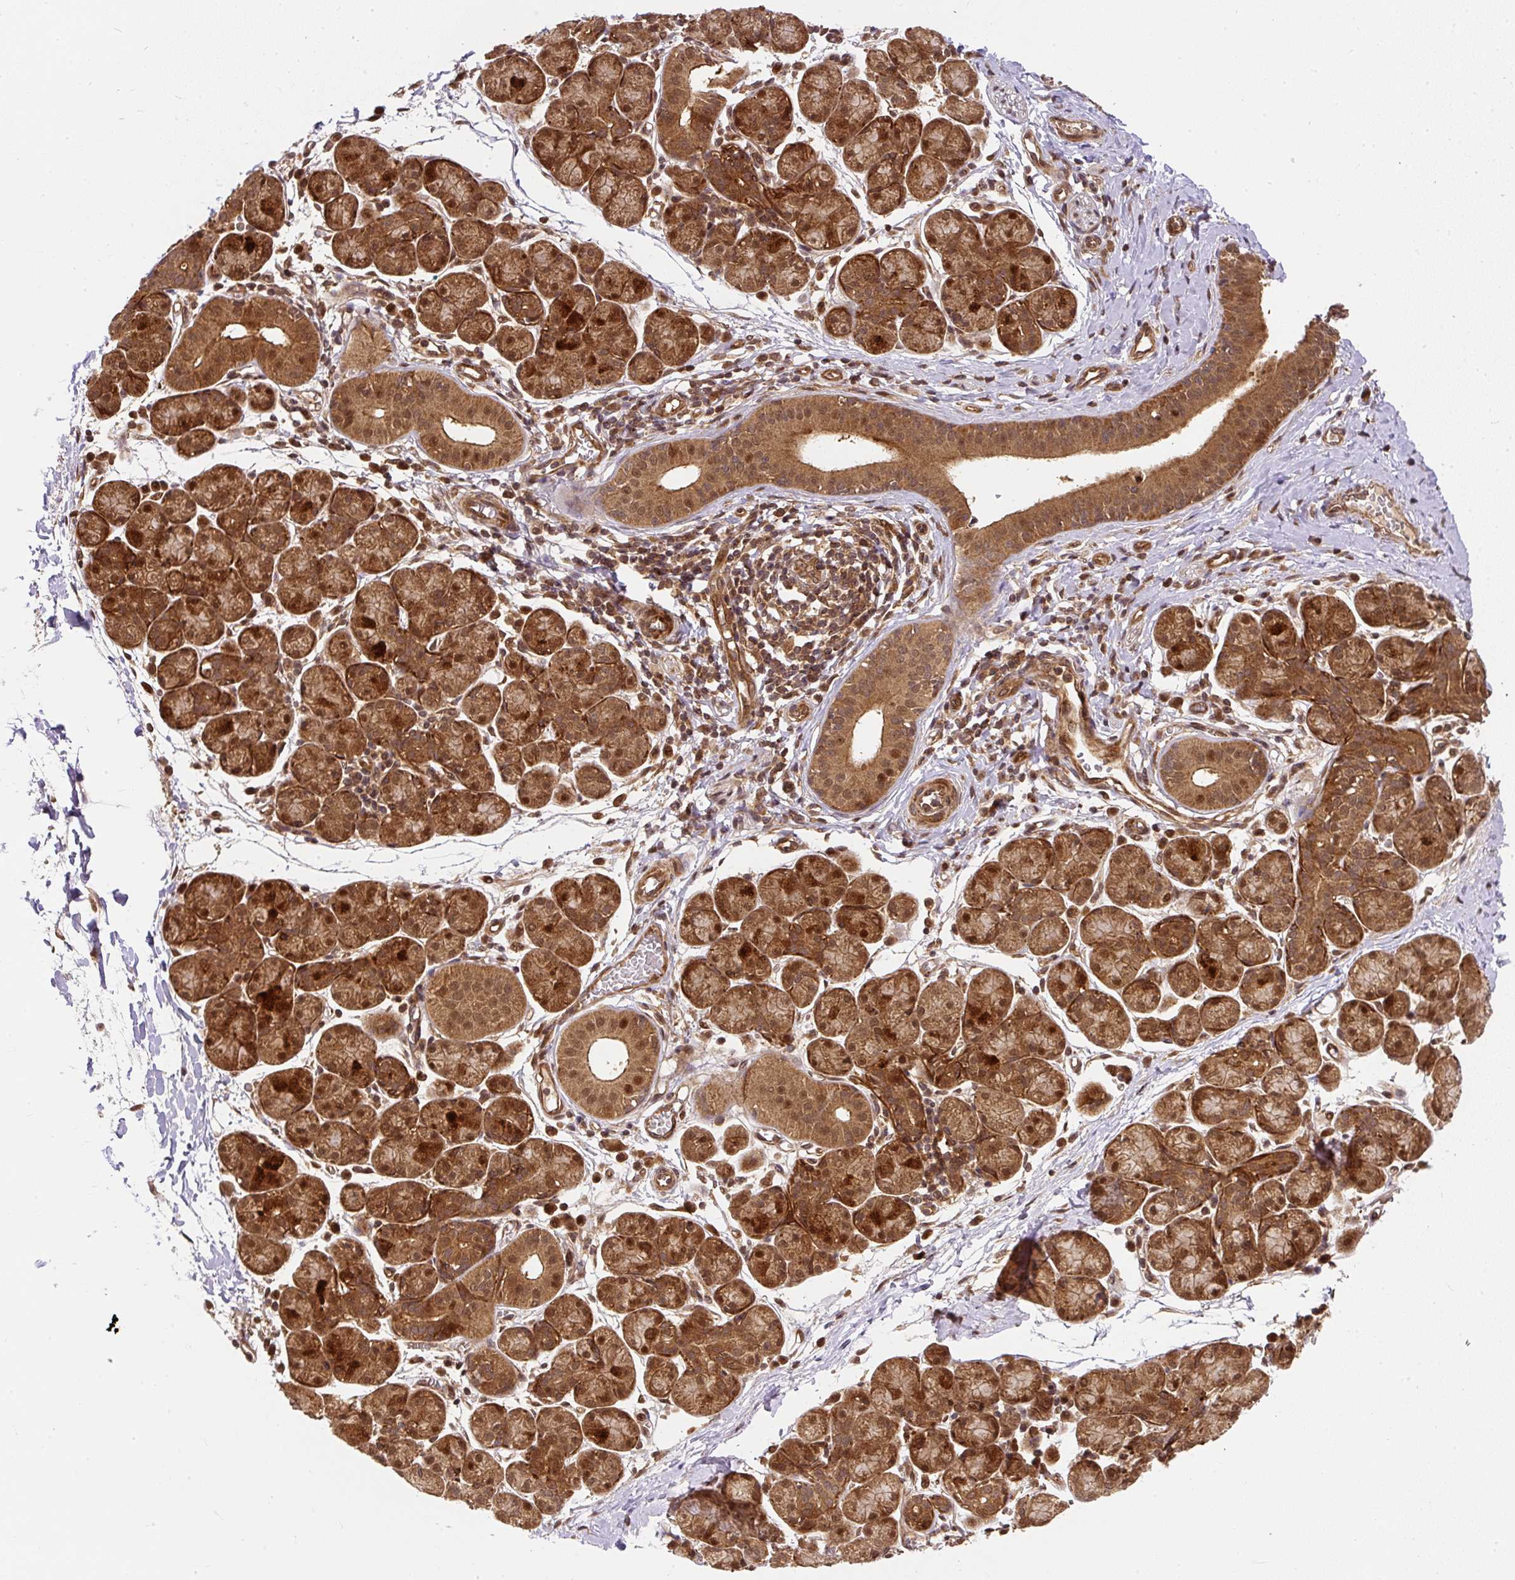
{"staining": {"intensity": "strong", "quantity": ">75%", "location": "cytoplasmic/membranous,nuclear"}, "tissue": "salivary gland", "cell_type": "Glandular cells", "image_type": "normal", "snomed": [{"axis": "morphology", "description": "Normal tissue, NOS"}, {"axis": "morphology", "description": "Inflammation, NOS"}, {"axis": "topography", "description": "Lymph node"}, {"axis": "topography", "description": "Salivary gland"}], "caption": "Protein staining exhibits strong cytoplasmic/membranous,nuclear expression in approximately >75% of glandular cells in unremarkable salivary gland. Immunohistochemistry (ihc) stains the protein in brown and the nuclei are stained blue.", "gene": "PSMD1", "patient": {"sex": "male", "age": 3}}